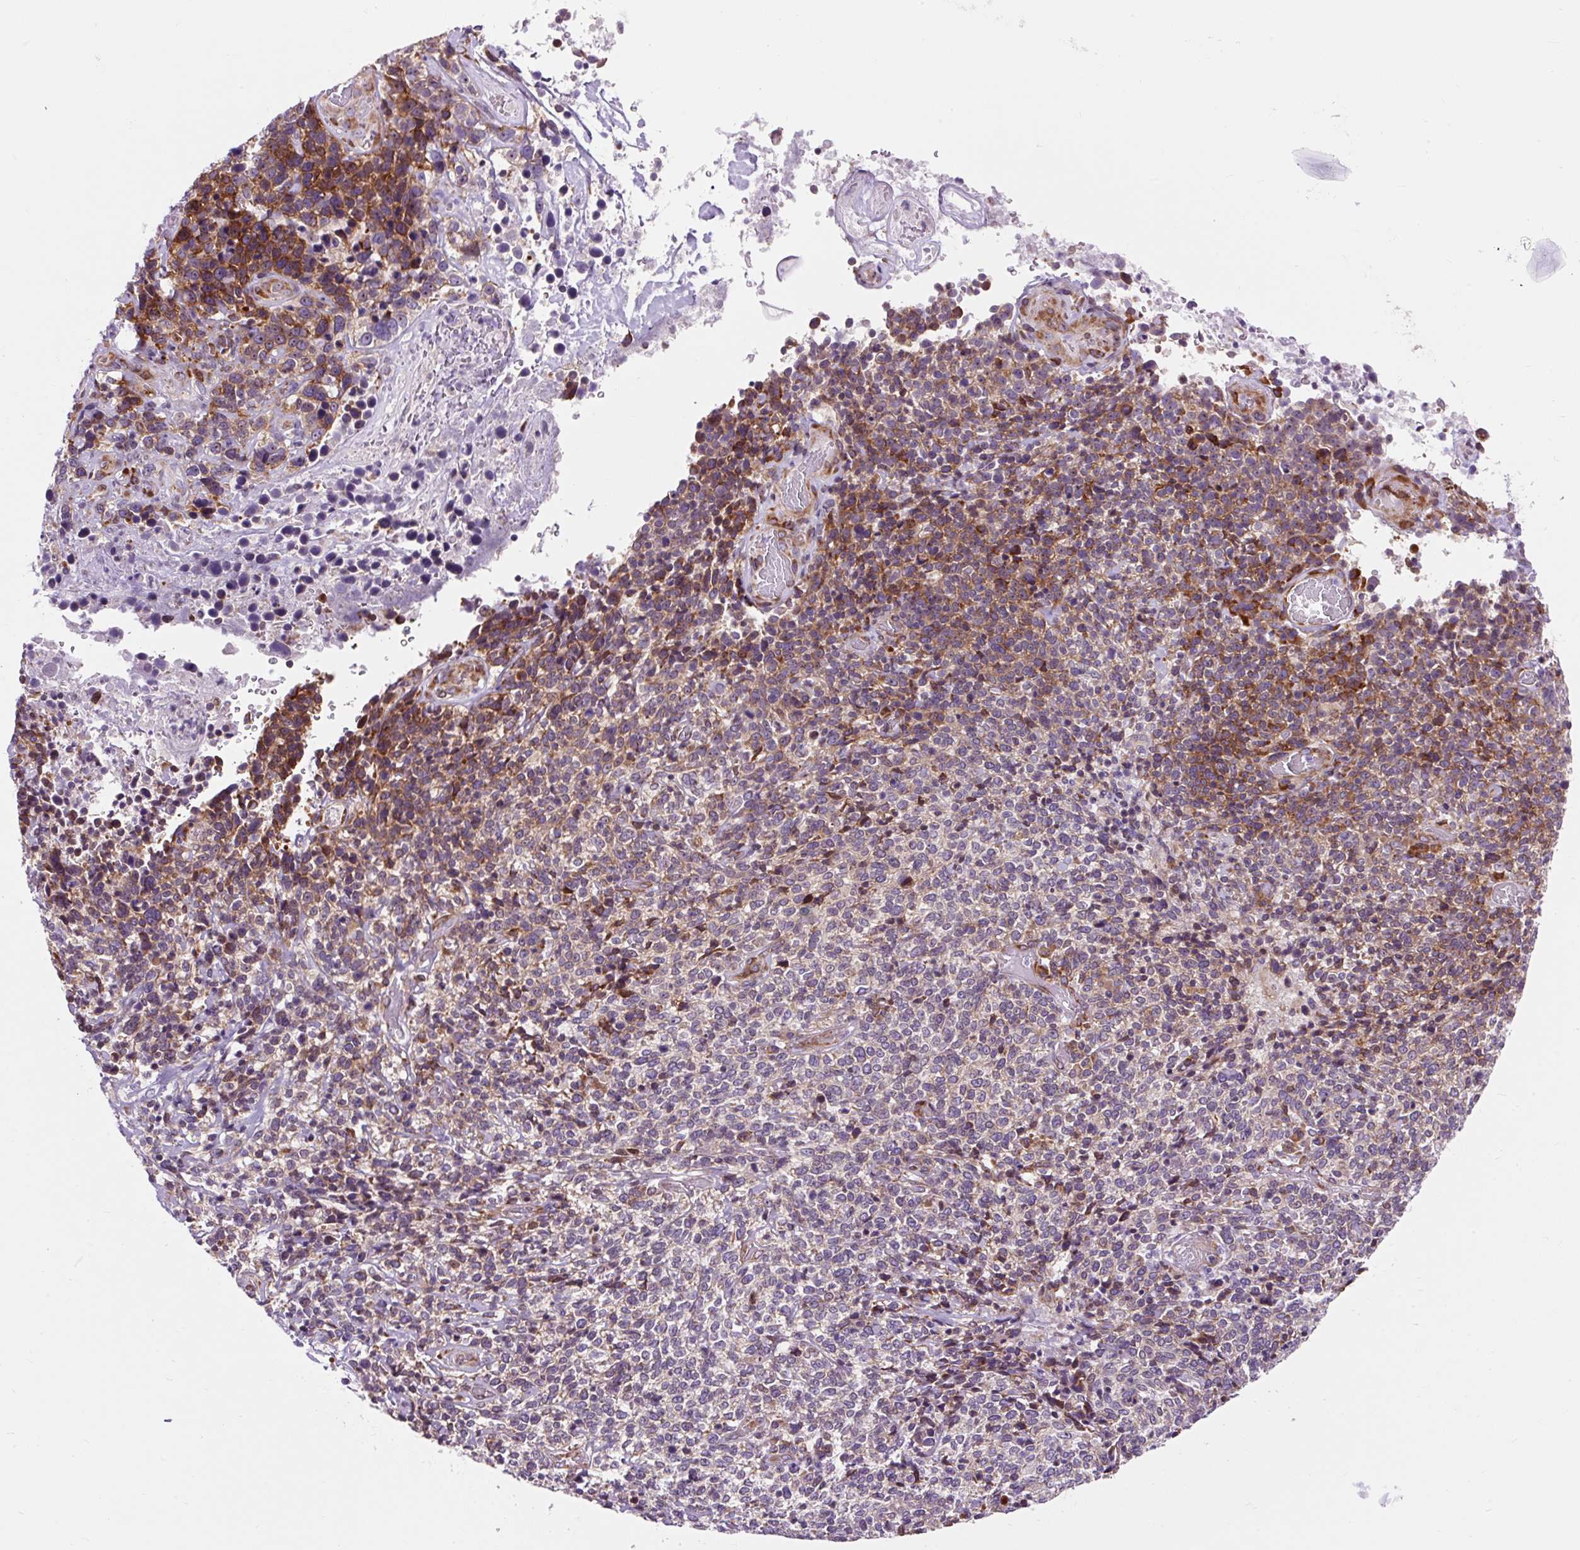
{"staining": {"intensity": "moderate", "quantity": "25%-75%", "location": "cytoplasmic/membranous"}, "tissue": "cervical cancer", "cell_type": "Tumor cells", "image_type": "cancer", "snomed": [{"axis": "morphology", "description": "Squamous cell carcinoma, NOS"}, {"axis": "topography", "description": "Cervix"}], "caption": "The micrograph shows staining of squamous cell carcinoma (cervical), revealing moderate cytoplasmic/membranous protein expression (brown color) within tumor cells.", "gene": "CISD3", "patient": {"sex": "female", "age": 46}}